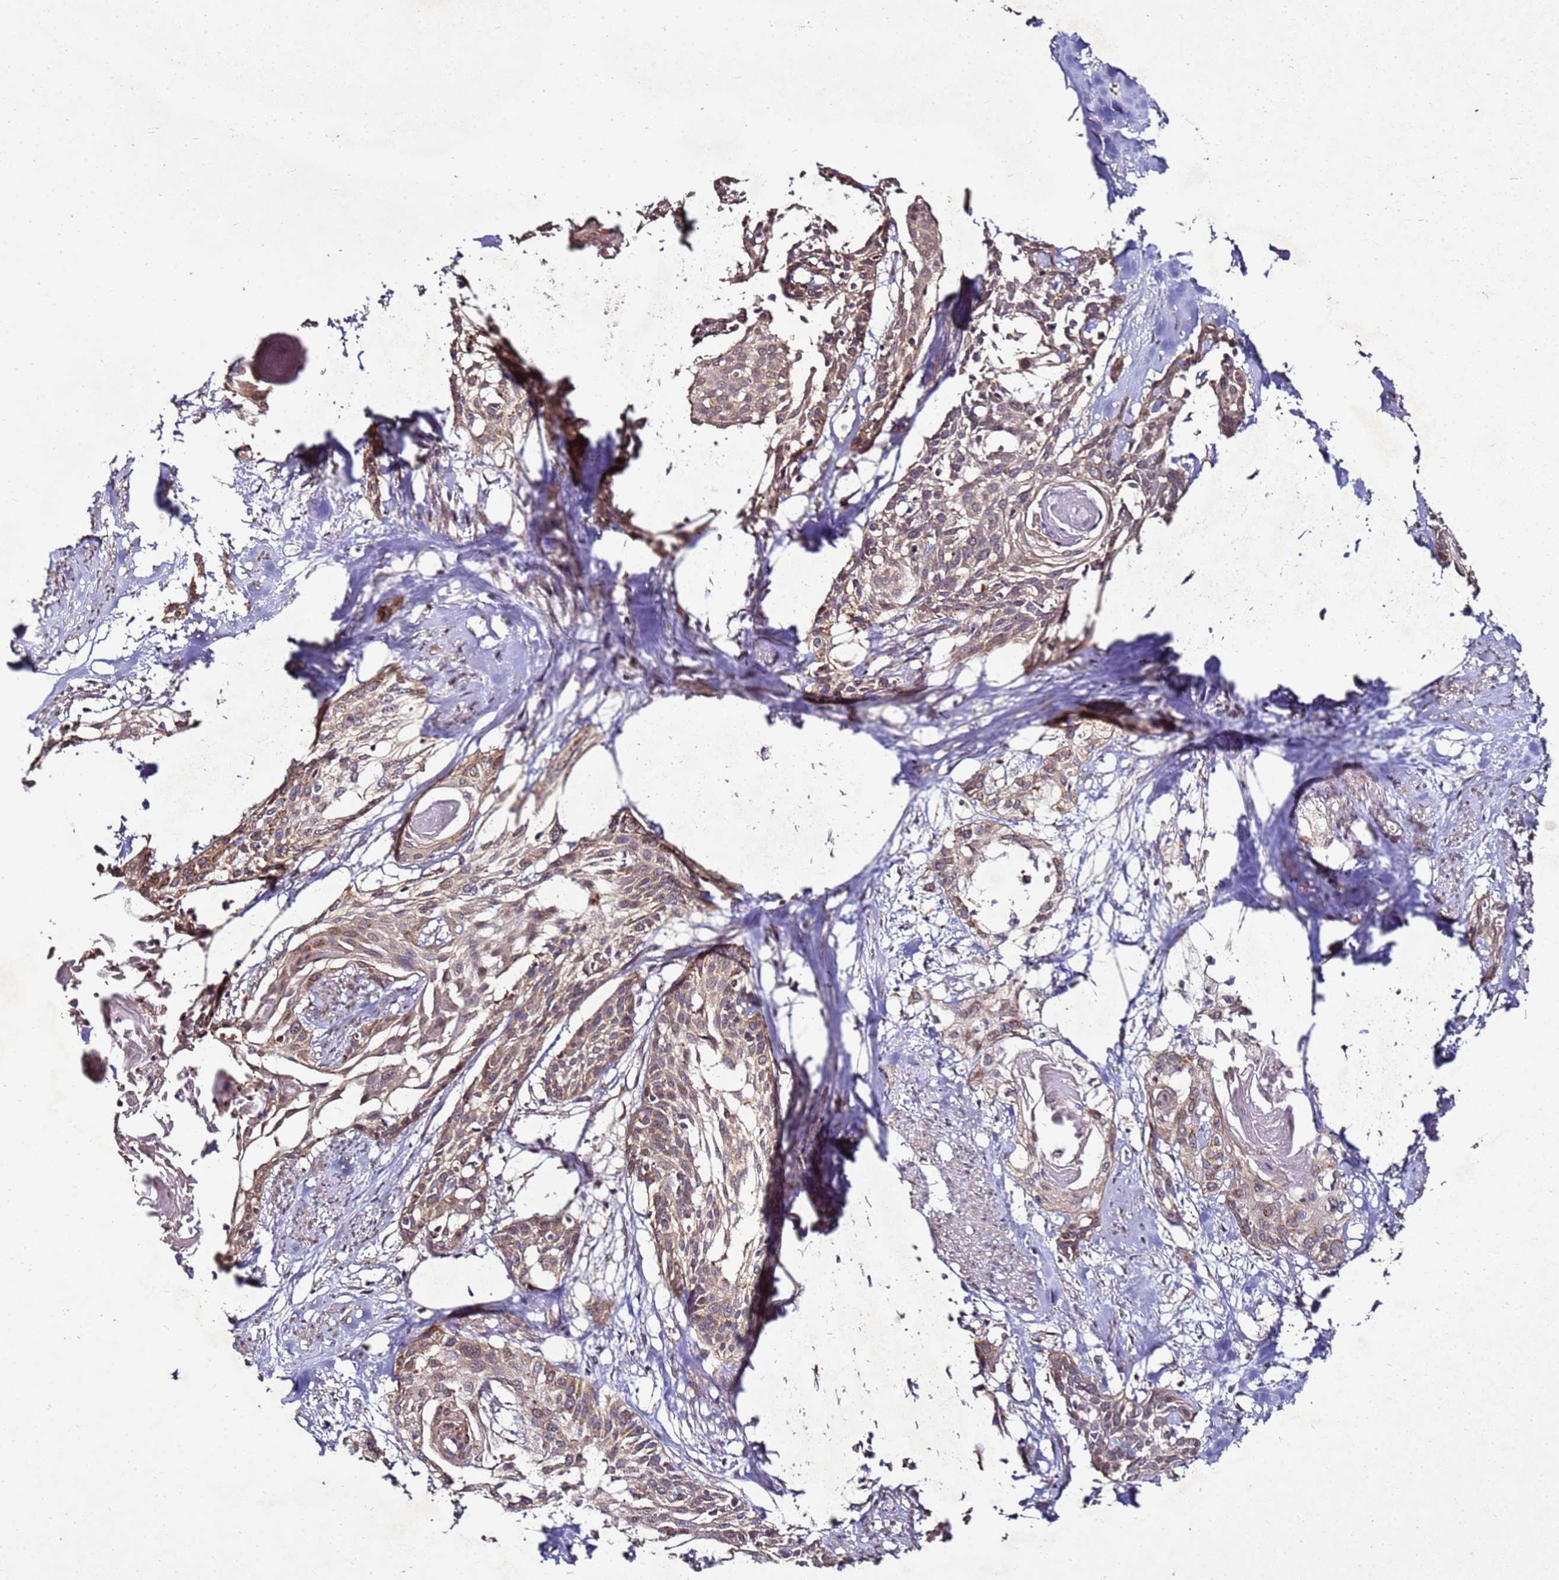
{"staining": {"intensity": "weak", "quantity": ">75%", "location": "cytoplasmic/membranous"}, "tissue": "cervical cancer", "cell_type": "Tumor cells", "image_type": "cancer", "snomed": [{"axis": "morphology", "description": "Squamous cell carcinoma, NOS"}, {"axis": "topography", "description": "Cervix"}], "caption": "An immunohistochemistry image of tumor tissue is shown. Protein staining in brown labels weak cytoplasmic/membranous positivity in cervical cancer (squamous cell carcinoma) within tumor cells.", "gene": "ANKRD17", "patient": {"sex": "female", "age": 57}}